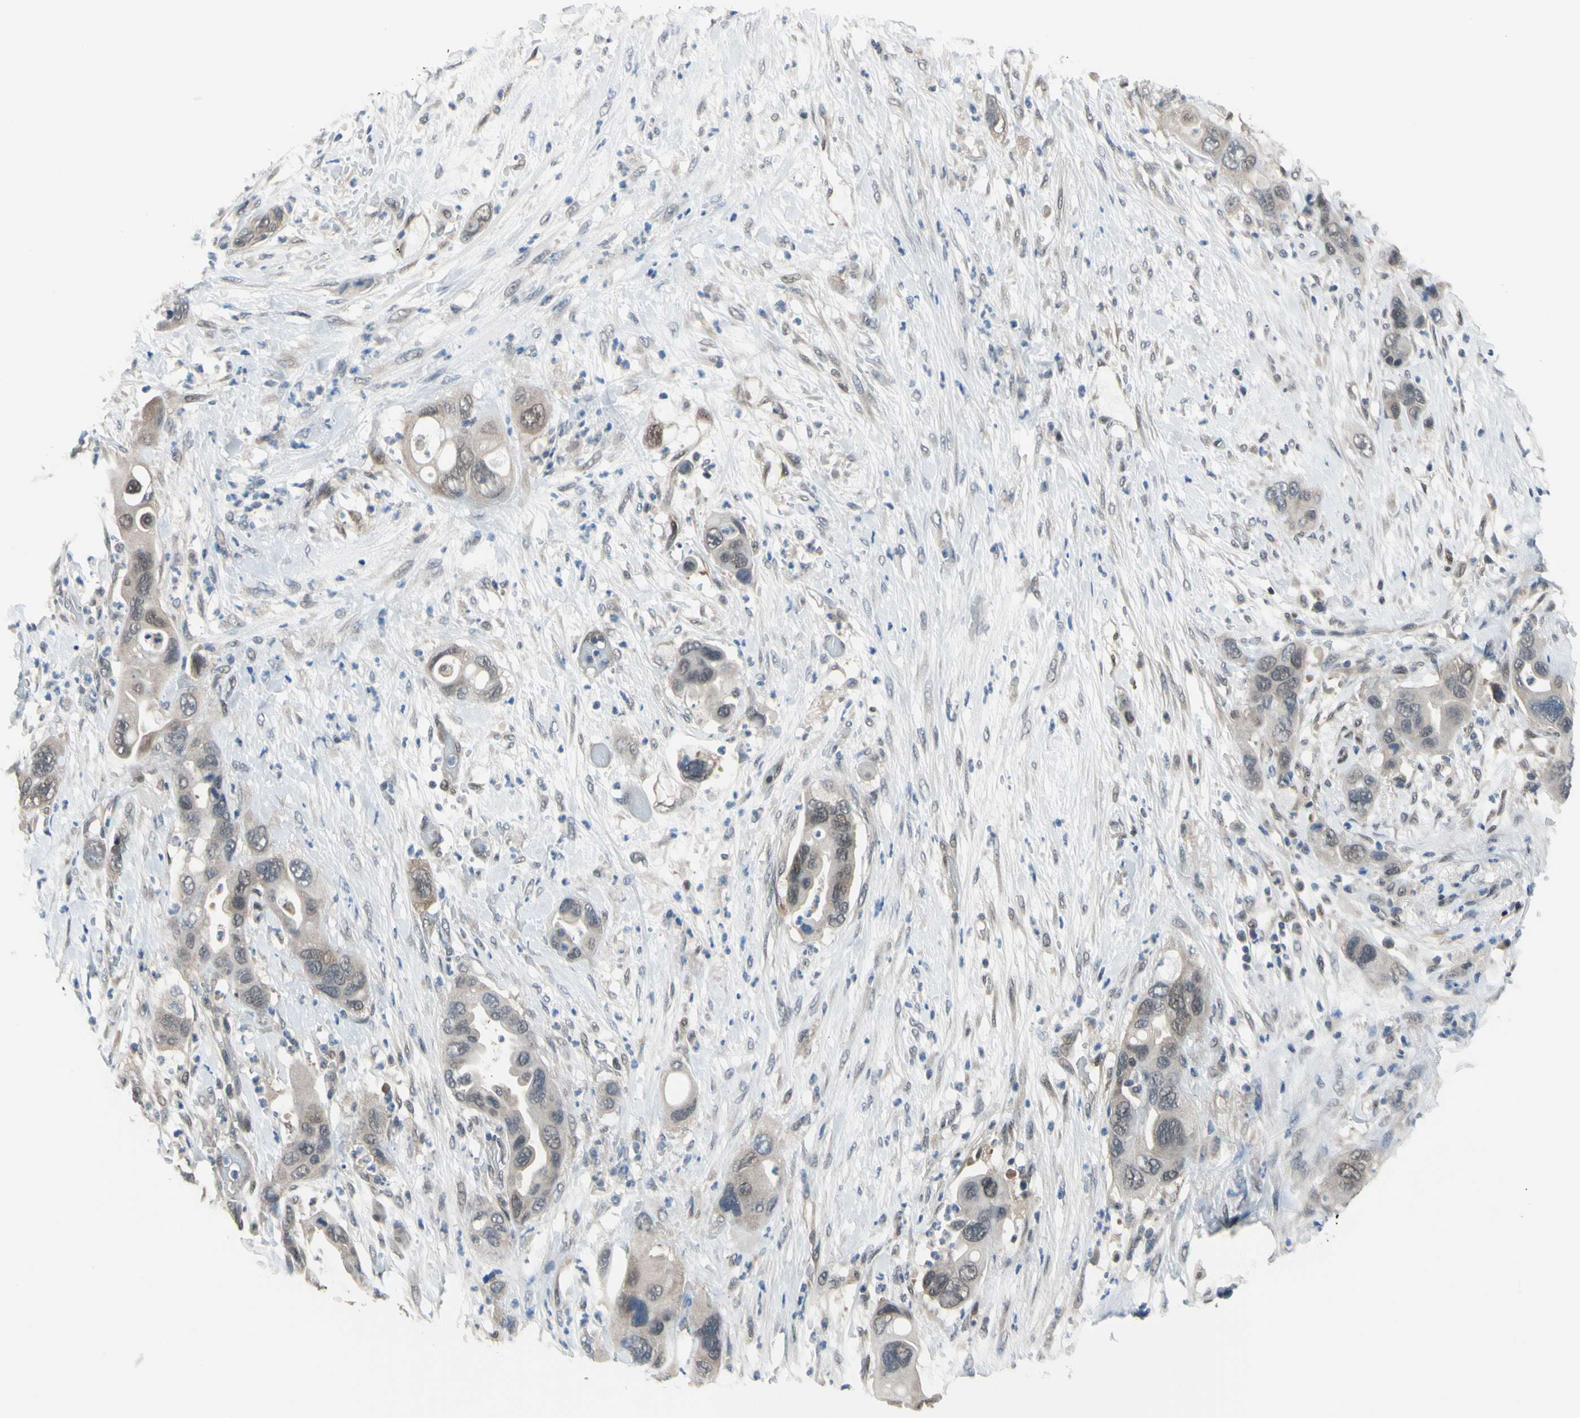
{"staining": {"intensity": "weak", "quantity": "<25%", "location": "nuclear"}, "tissue": "pancreatic cancer", "cell_type": "Tumor cells", "image_type": "cancer", "snomed": [{"axis": "morphology", "description": "Adenocarcinoma, NOS"}, {"axis": "topography", "description": "Pancreas"}], "caption": "Immunohistochemical staining of pancreatic cancer reveals no significant staining in tumor cells. The staining is performed using DAB brown chromogen with nuclei counter-stained in using hematoxylin.", "gene": "HSPA4", "patient": {"sex": "female", "age": 71}}